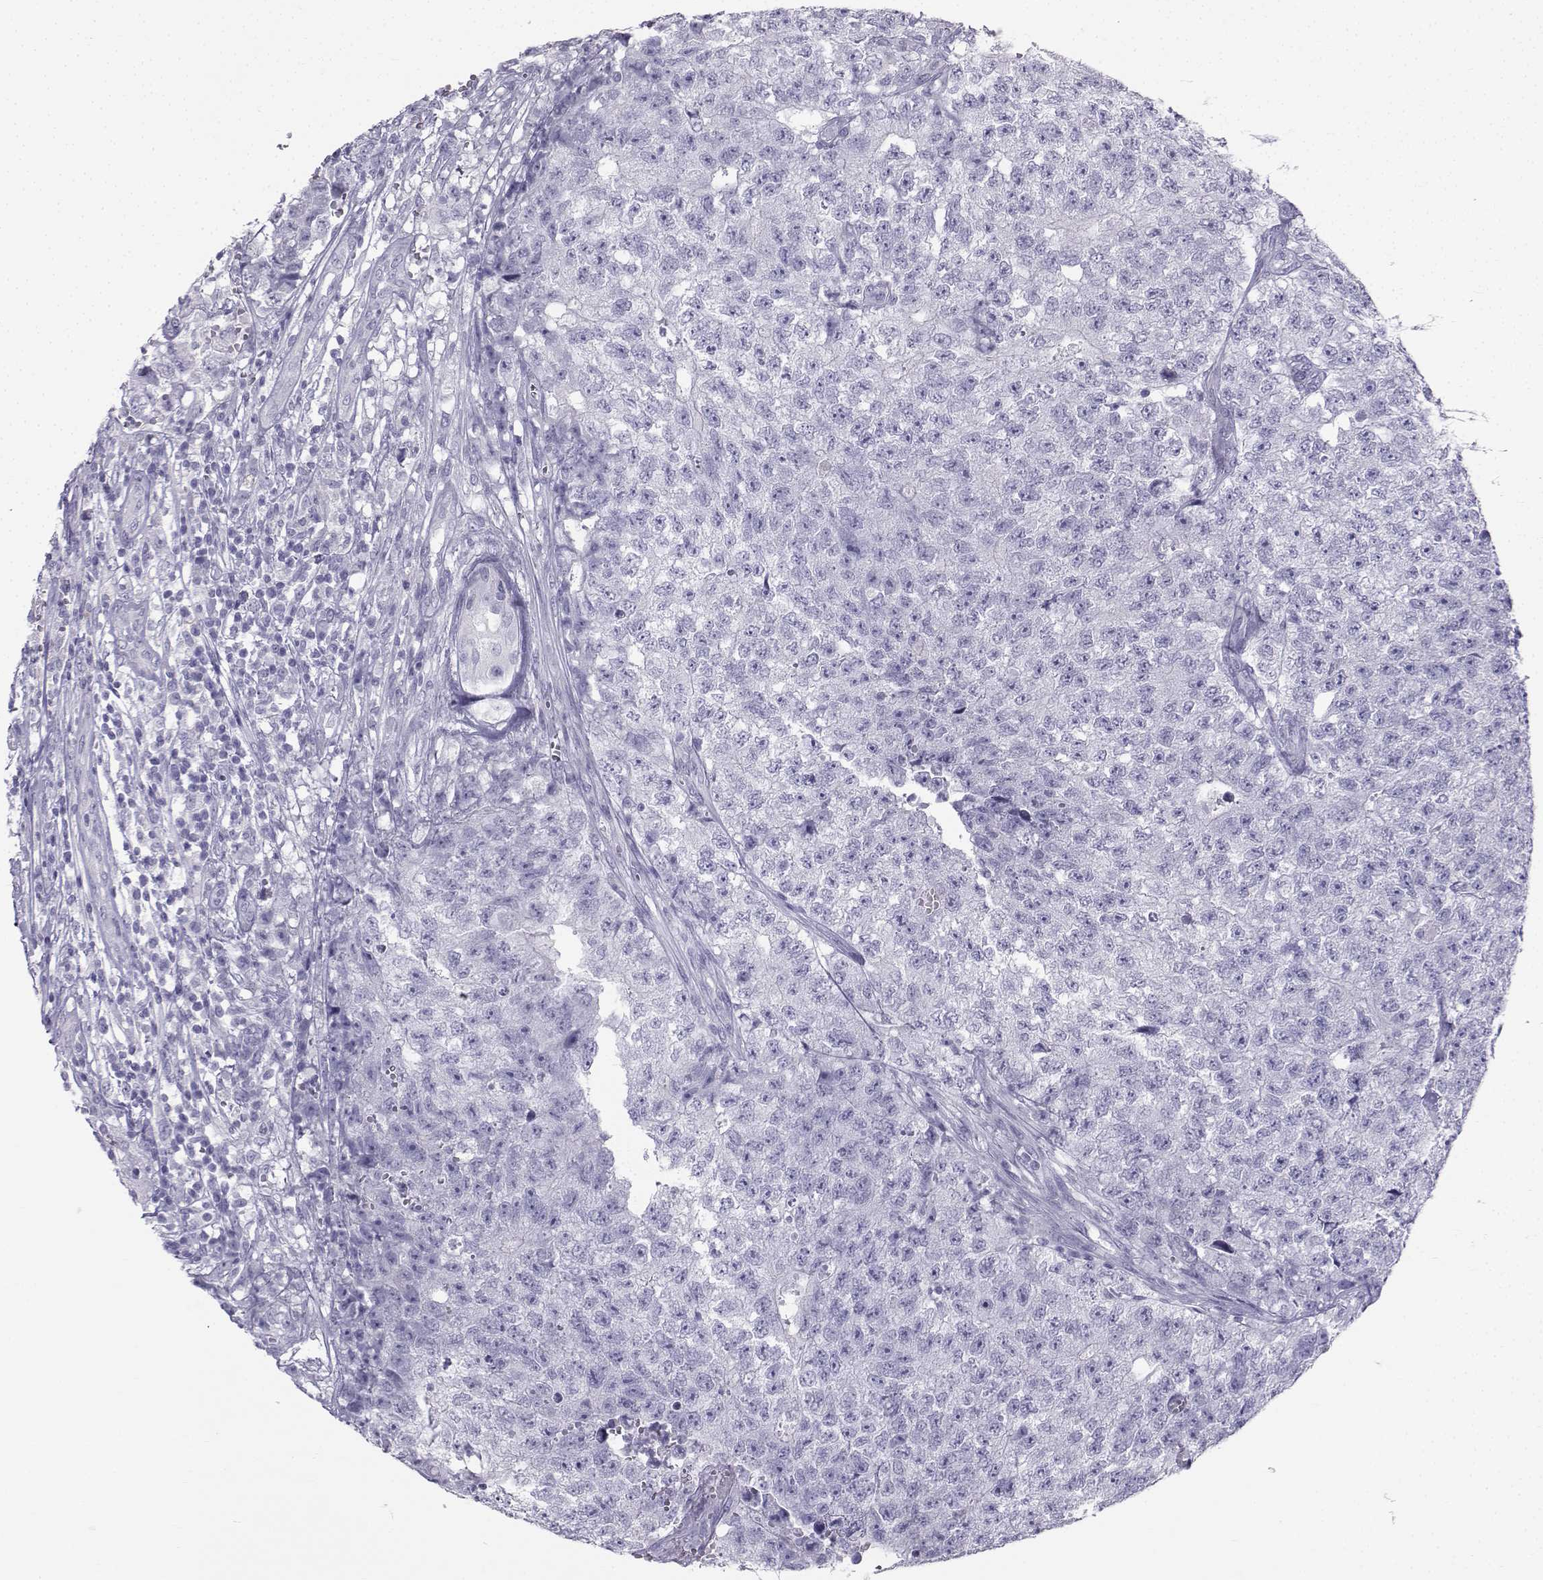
{"staining": {"intensity": "negative", "quantity": "none", "location": "none"}, "tissue": "testis cancer", "cell_type": "Tumor cells", "image_type": "cancer", "snomed": [{"axis": "morphology", "description": "Seminoma, NOS"}, {"axis": "morphology", "description": "Carcinoma, Embryonal, NOS"}, {"axis": "topography", "description": "Testis"}], "caption": "The immunohistochemistry (IHC) histopathology image has no significant positivity in tumor cells of testis embryonal carcinoma tissue.", "gene": "IQCD", "patient": {"sex": "male", "age": 22}}